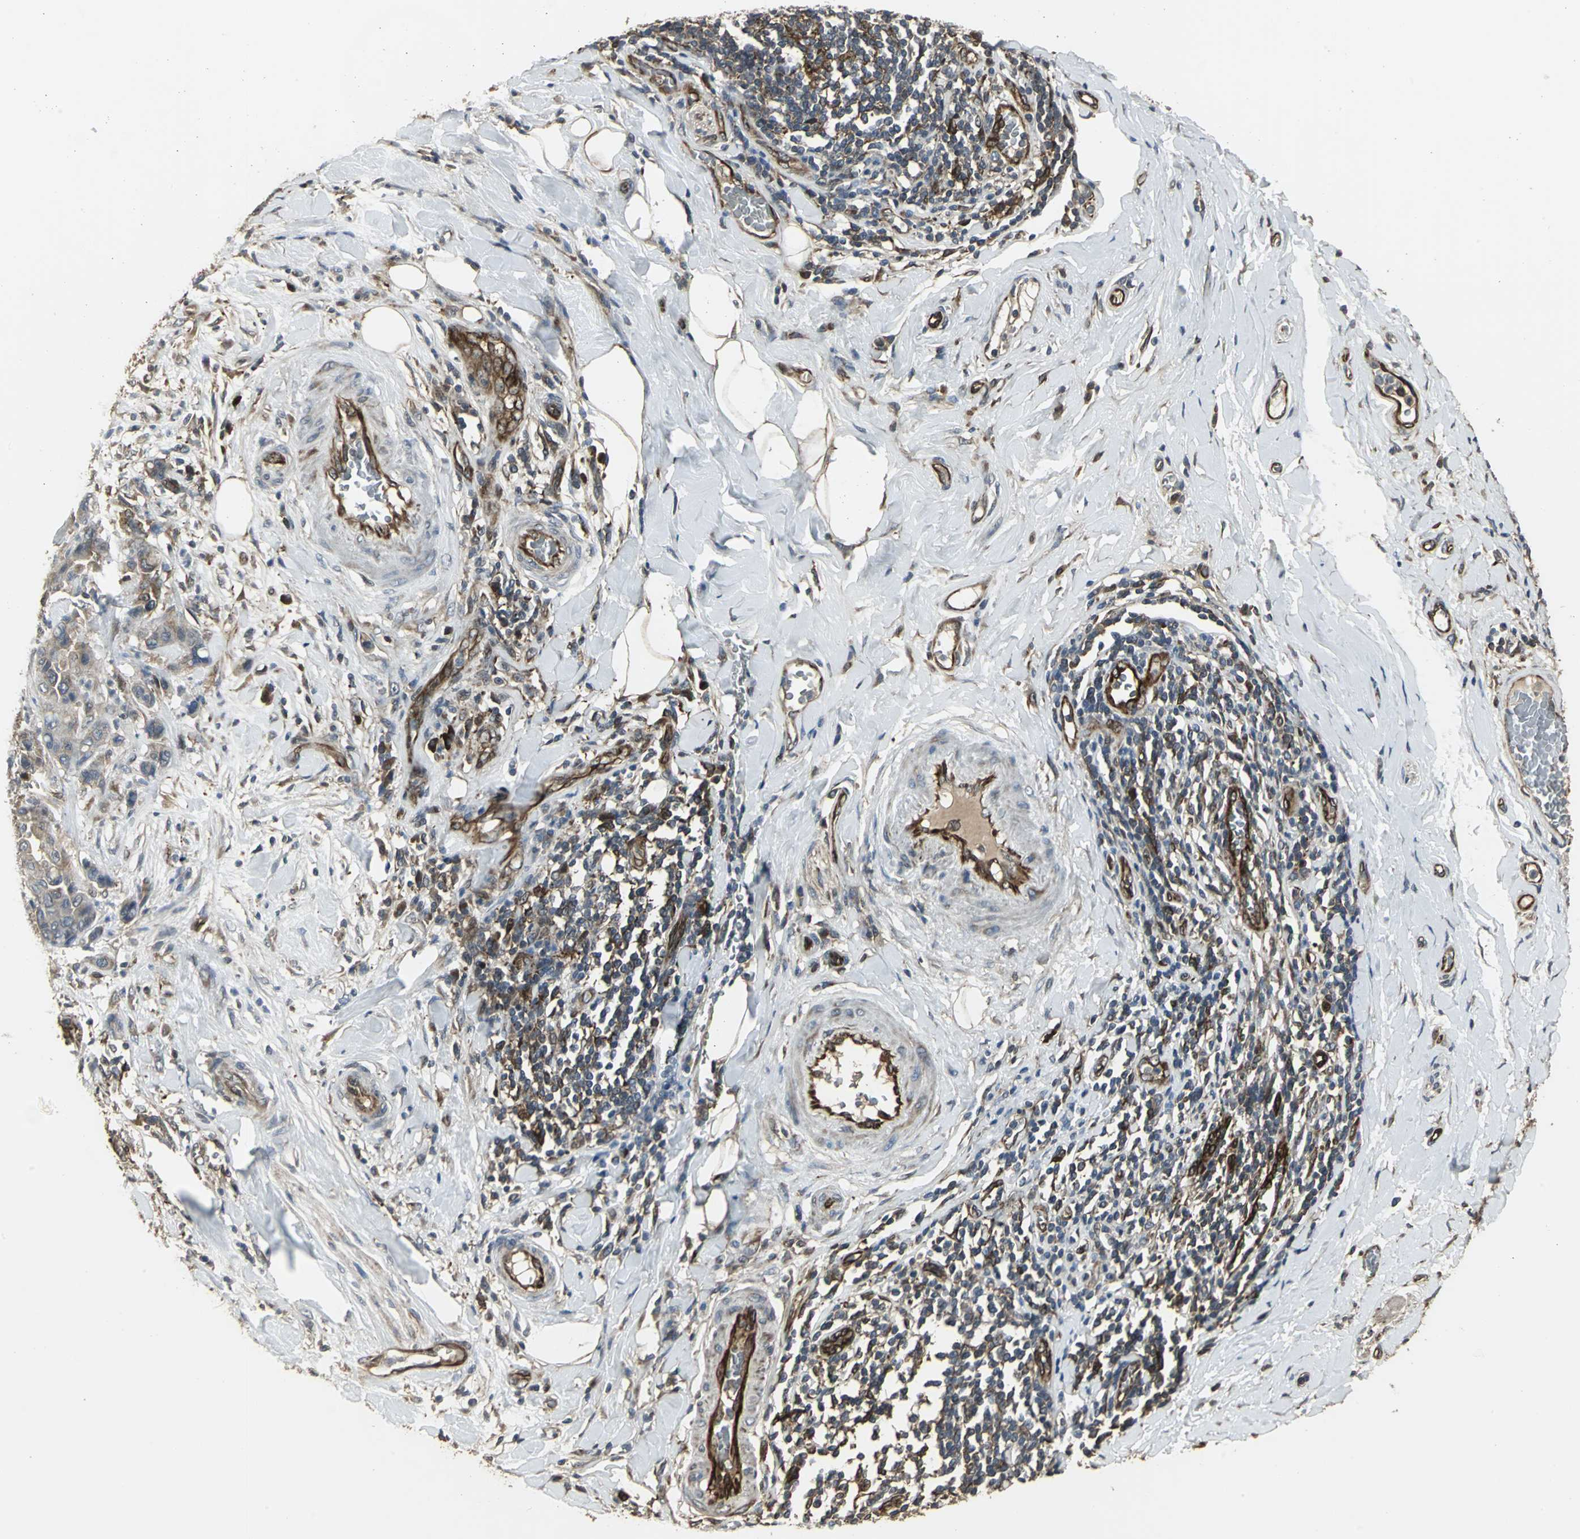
{"staining": {"intensity": "moderate", "quantity": ">75%", "location": "cytoplasmic/membranous"}, "tissue": "colorectal cancer", "cell_type": "Tumor cells", "image_type": "cancer", "snomed": [{"axis": "morphology", "description": "Normal tissue, NOS"}, {"axis": "morphology", "description": "Adenocarcinoma, NOS"}, {"axis": "topography", "description": "Colon"}], "caption": "An IHC micrograph of neoplastic tissue is shown. Protein staining in brown highlights moderate cytoplasmic/membranous positivity in colorectal cancer (adenocarcinoma) within tumor cells.", "gene": "PRXL2B", "patient": {"sex": "male", "age": 82}}